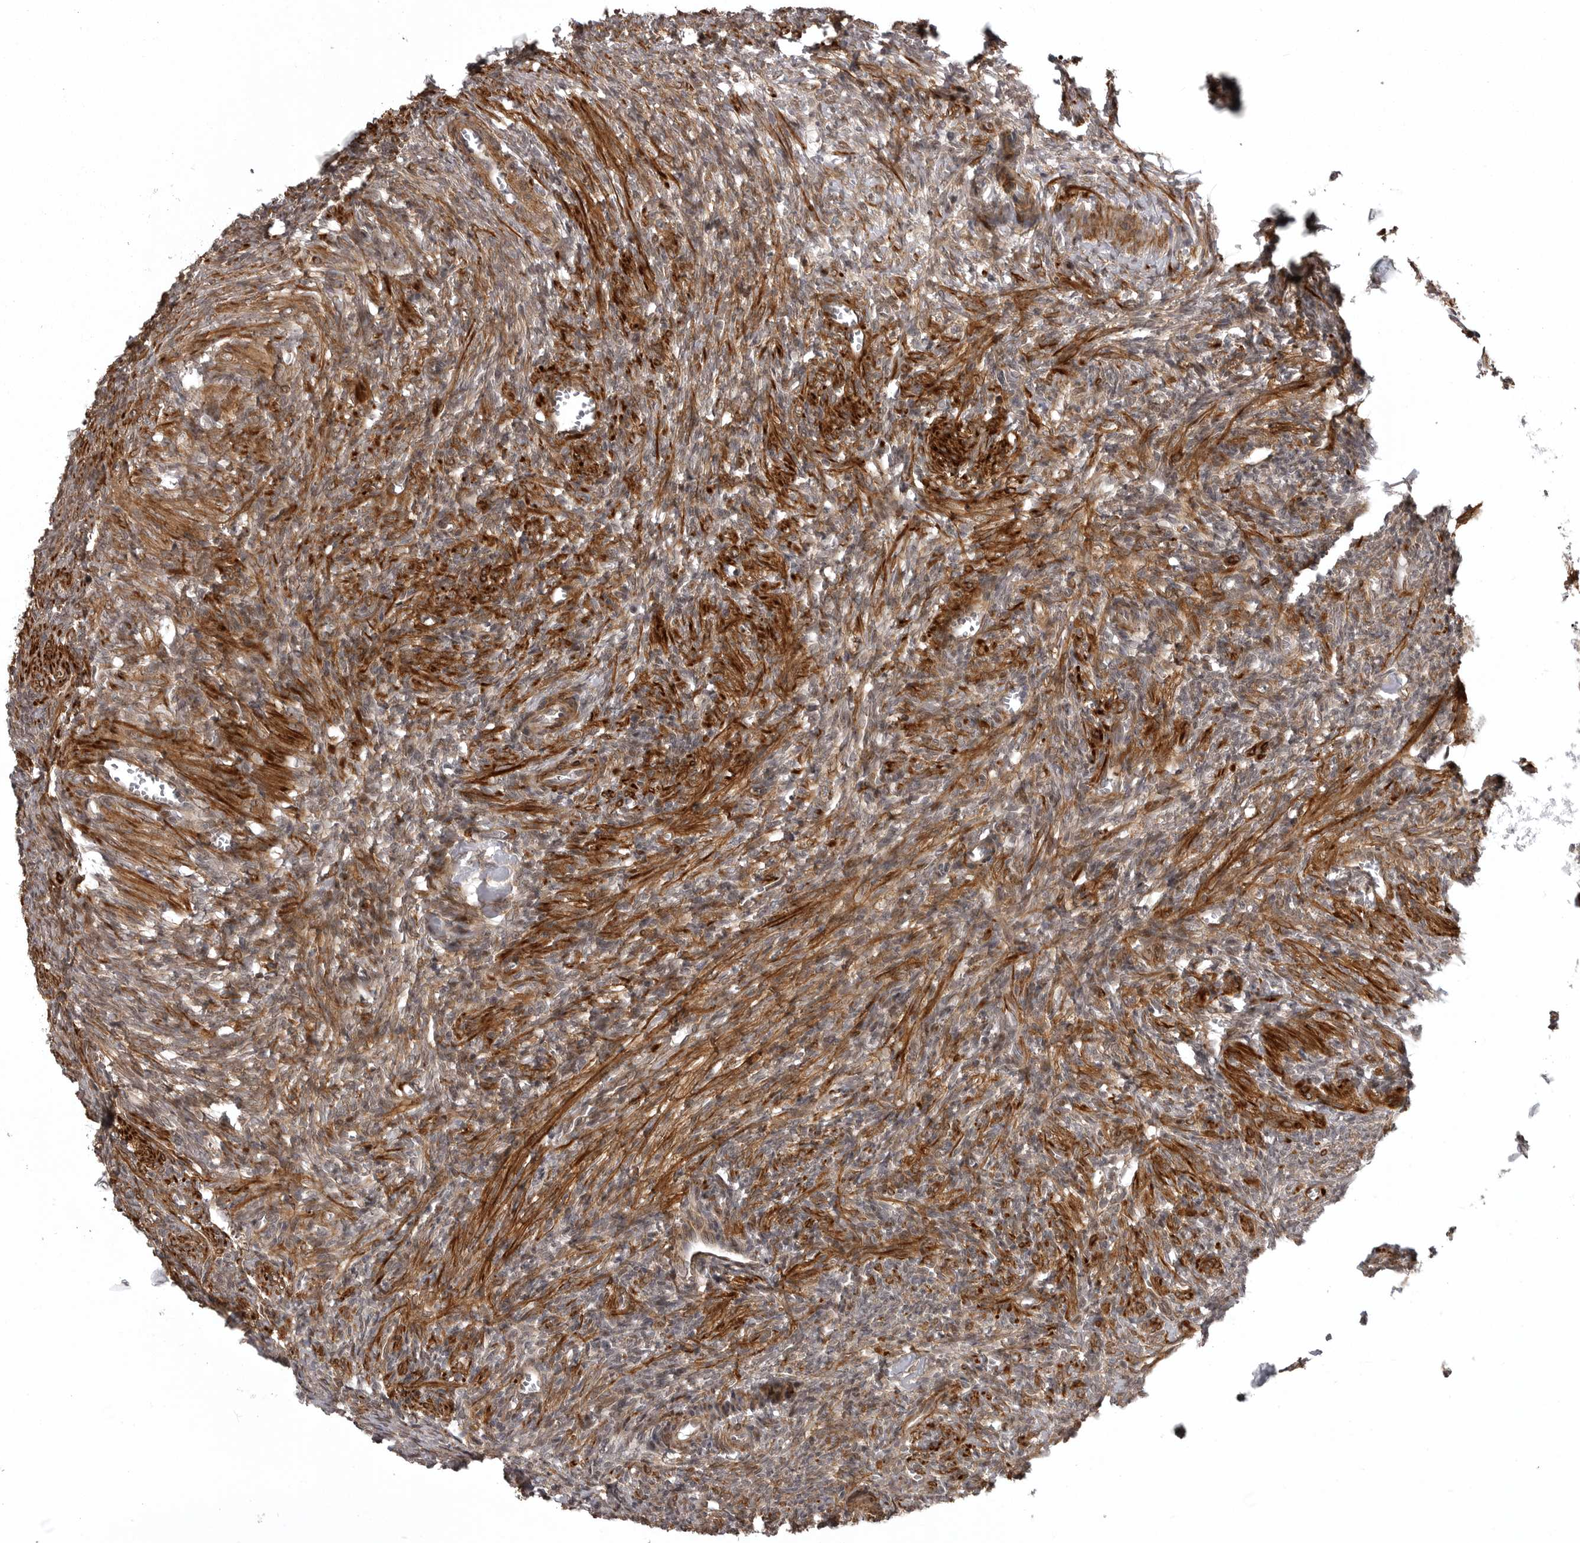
{"staining": {"intensity": "moderate", "quantity": ">75%", "location": "cytoplasmic/membranous,nuclear"}, "tissue": "ovary", "cell_type": "Ovarian stroma cells", "image_type": "normal", "snomed": [{"axis": "morphology", "description": "Normal tissue, NOS"}, {"axis": "topography", "description": "Ovary"}], "caption": "DAB (3,3'-diaminobenzidine) immunohistochemical staining of normal human ovary reveals moderate cytoplasmic/membranous,nuclear protein positivity in approximately >75% of ovarian stroma cells. The staining was performed using DAB, with brown indicating positive protein expression. Nuclei are stained blue with hematoxylin.", "gene": "SNX16", "patient": {"sex": "female", "age": 27}}